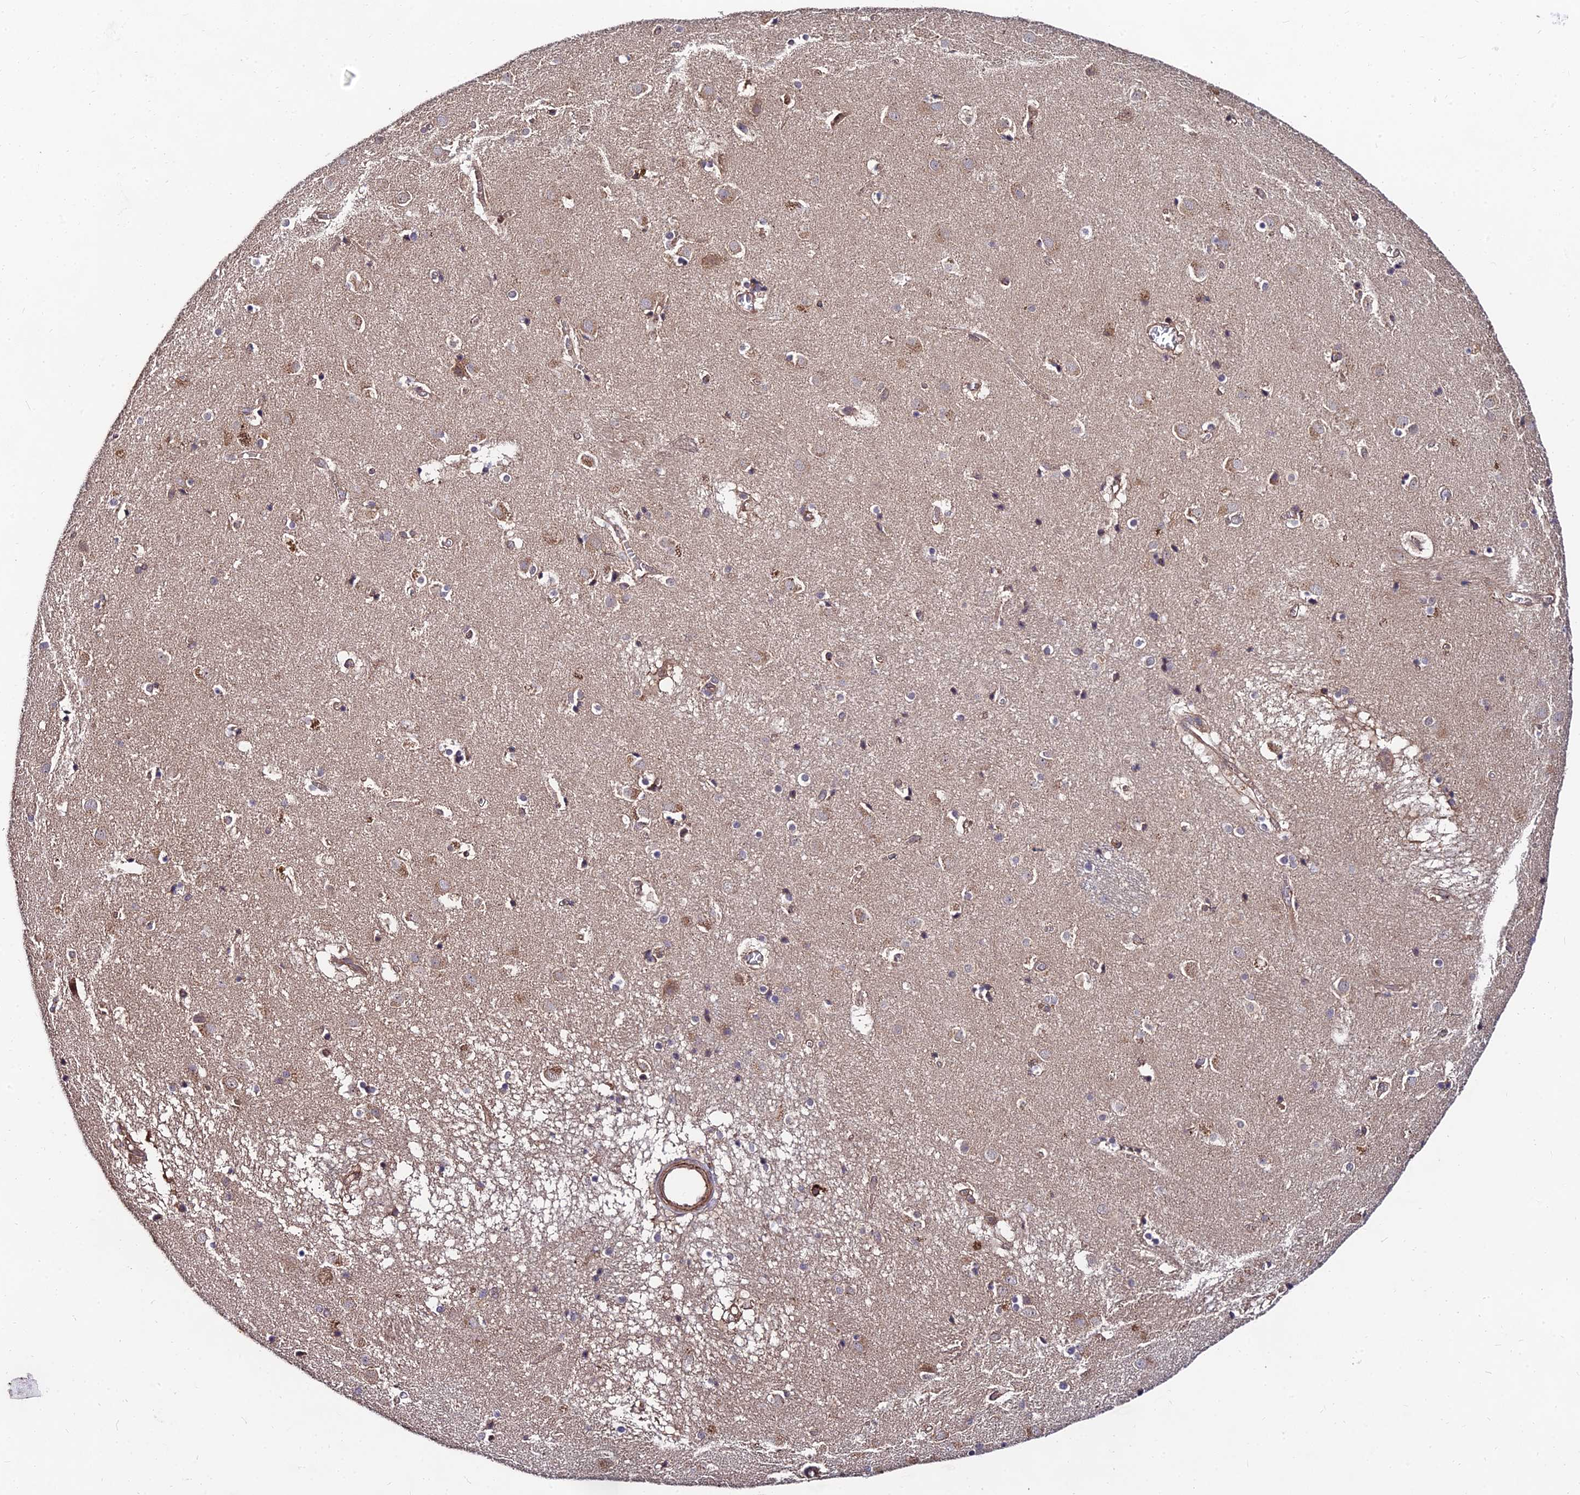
{"staining": {"intensity": "moderate", "quantity": "<25%", "location": "cytoplasmic/membranous"}, "tissue": "caudate", "cell_type": "Glial cells", "image_type": "normal", "snomed": [{"axis": "morphology", "description": "Normal tissue, NOS"}, {"axis": "topography", "description": "Lateral ventricle wall"}], "caption": "Moderate cytoplasmic/membranous protein positivity is present in approximately <25% of glial cells in caudate. The staining is performed using DAB brown chromogen to label protein expression. The nuclei are counter-stained blue using hematoxylin.", "gene": "MKKS", "patient": {"sex": "male", "age": 70}}